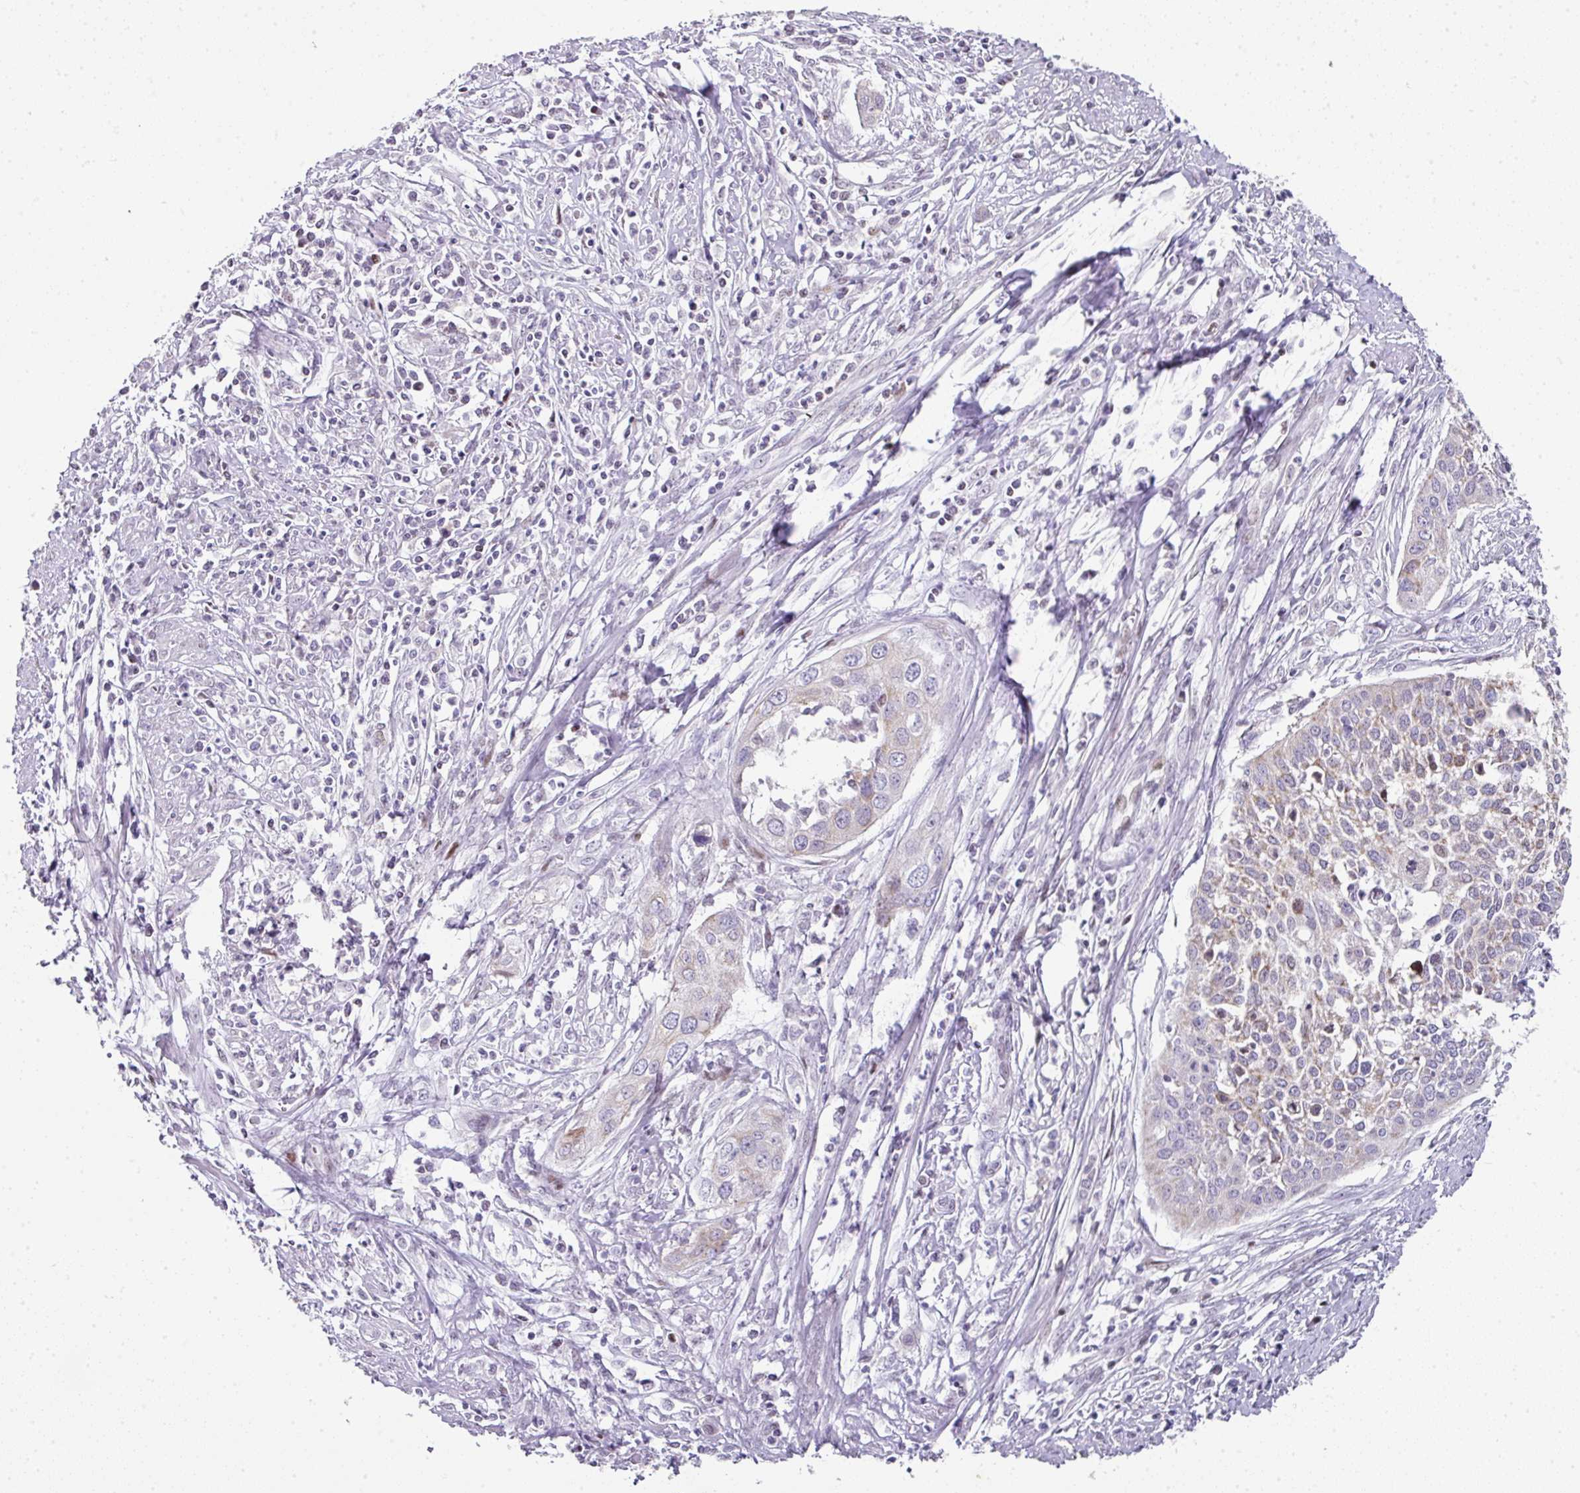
{"staining": {"intensity": "negative", "quantity": "none", "location": "none"}, "tissue": "cervical cancer", "cell_type": "Tumor cells", "image_type": "cancer", "snomed": [{"axis": "morphology", "description": "Squamous cell carcinoma, NOS"}, {"axis": "topography", "description": "Cervix"}], "caption": "DAB (3,3'-diaminobenzidine) immunohistochemical staining of human cervical cancer shows no significant positivity in tumor cells.", "gene": "ANKRD18A", "patient": {"sex": "female", "age": 34}}